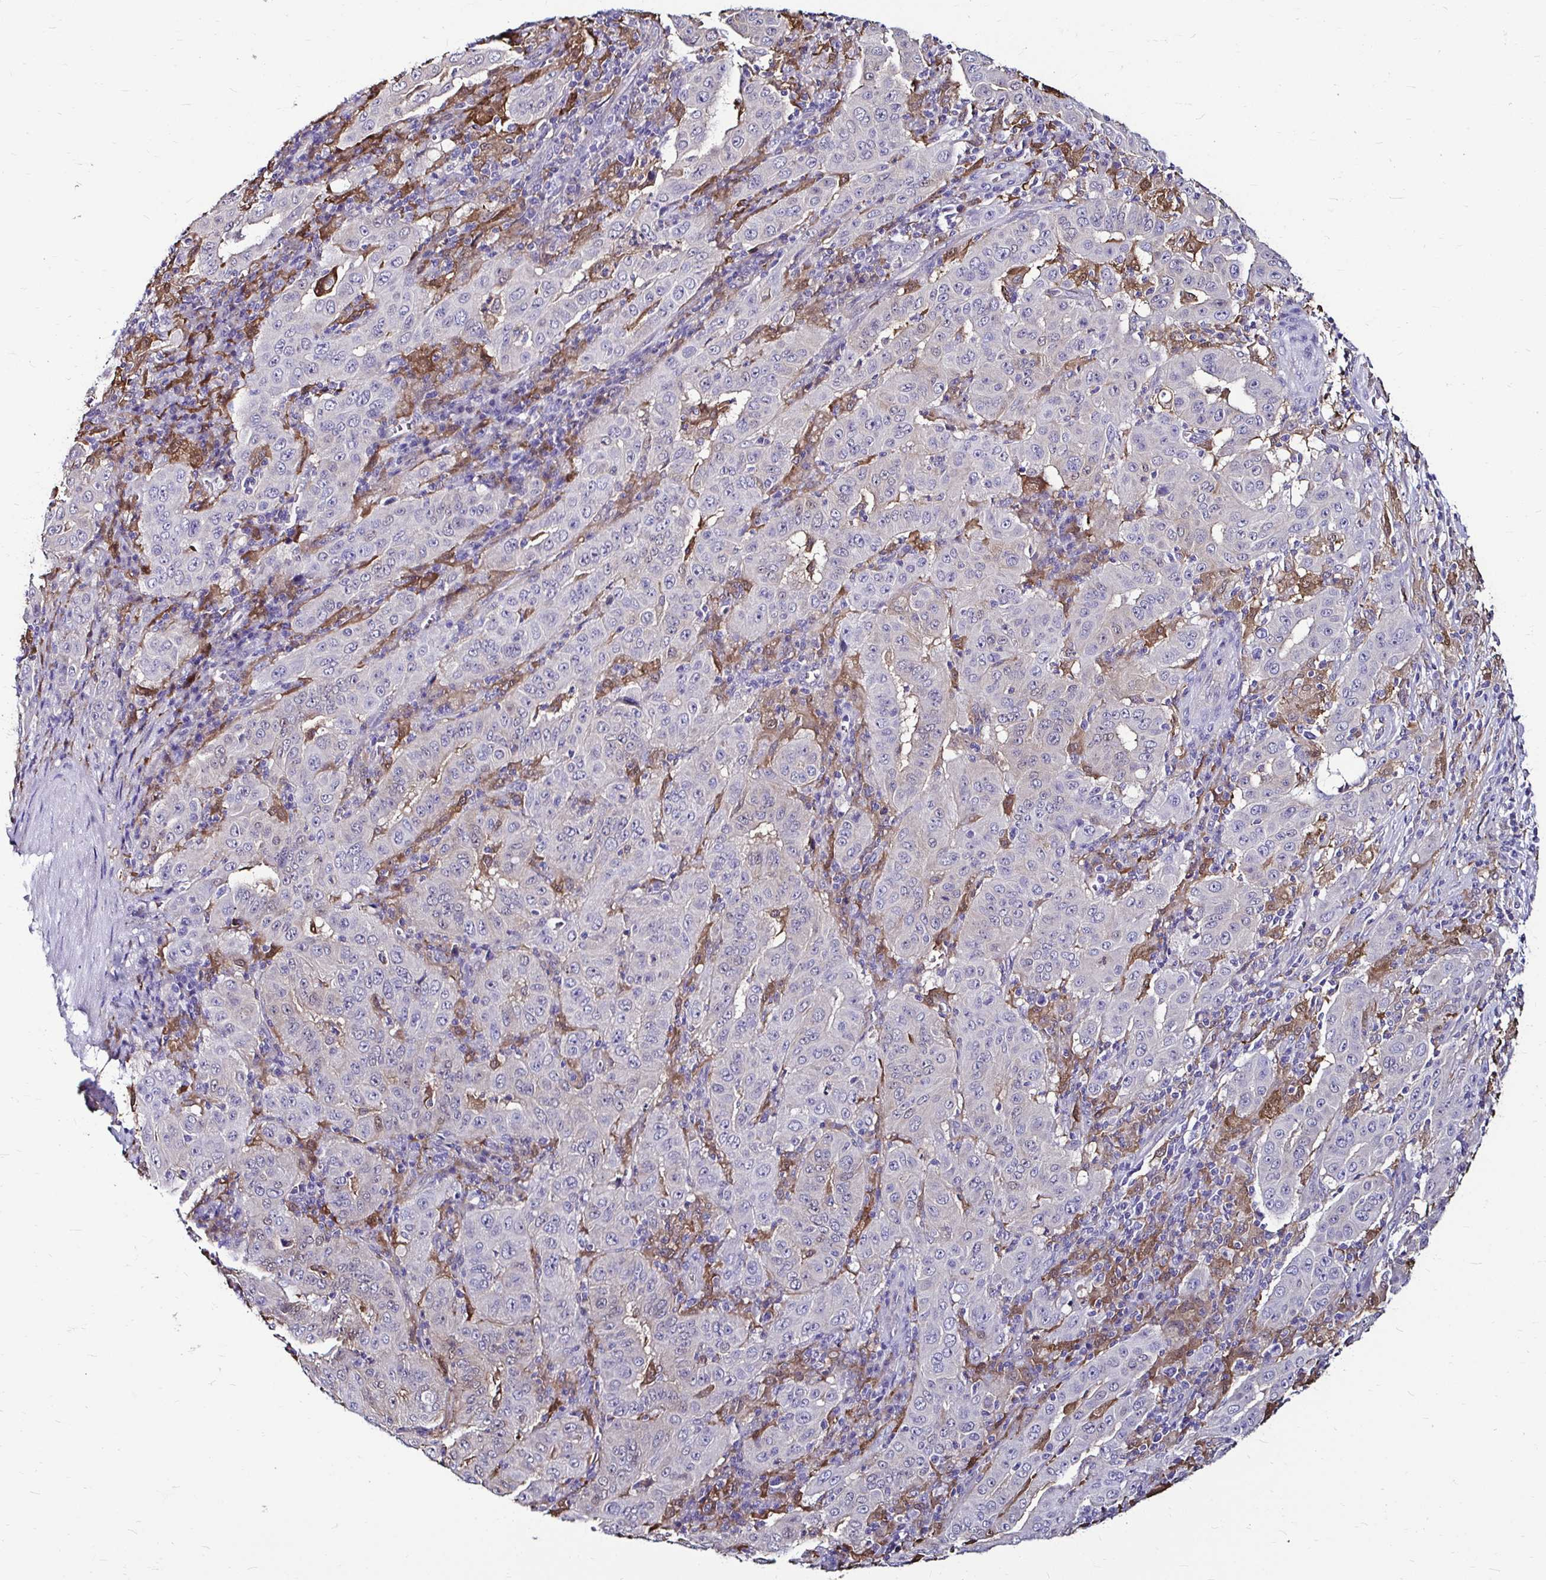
{"staining": {"intensity": "negative", "quantity": "none", "location": "none"}, "tissue": "pancreatic cancer", "cell_type": "Tumor cells", "image_type": "cancer", "snomed": [{"axis": "morphology", "description": "Adenocarcinoma, NOS"}, {"axis": "topography", "description": "Pancreas"}], "caption": "The immunohistochemistry micrograph has no significant staining in tumor cells of pancreatic adenocarcinoma tissue. The staining was performed using DAB (3,3'-diaminobenzidine) to visualize the protein expression in brown, while the nuclei were stained in blue with hematoxylin (Magnification: 20x).", "gene": "IDH1", "patient": {"sex": "male", "age": 63}}